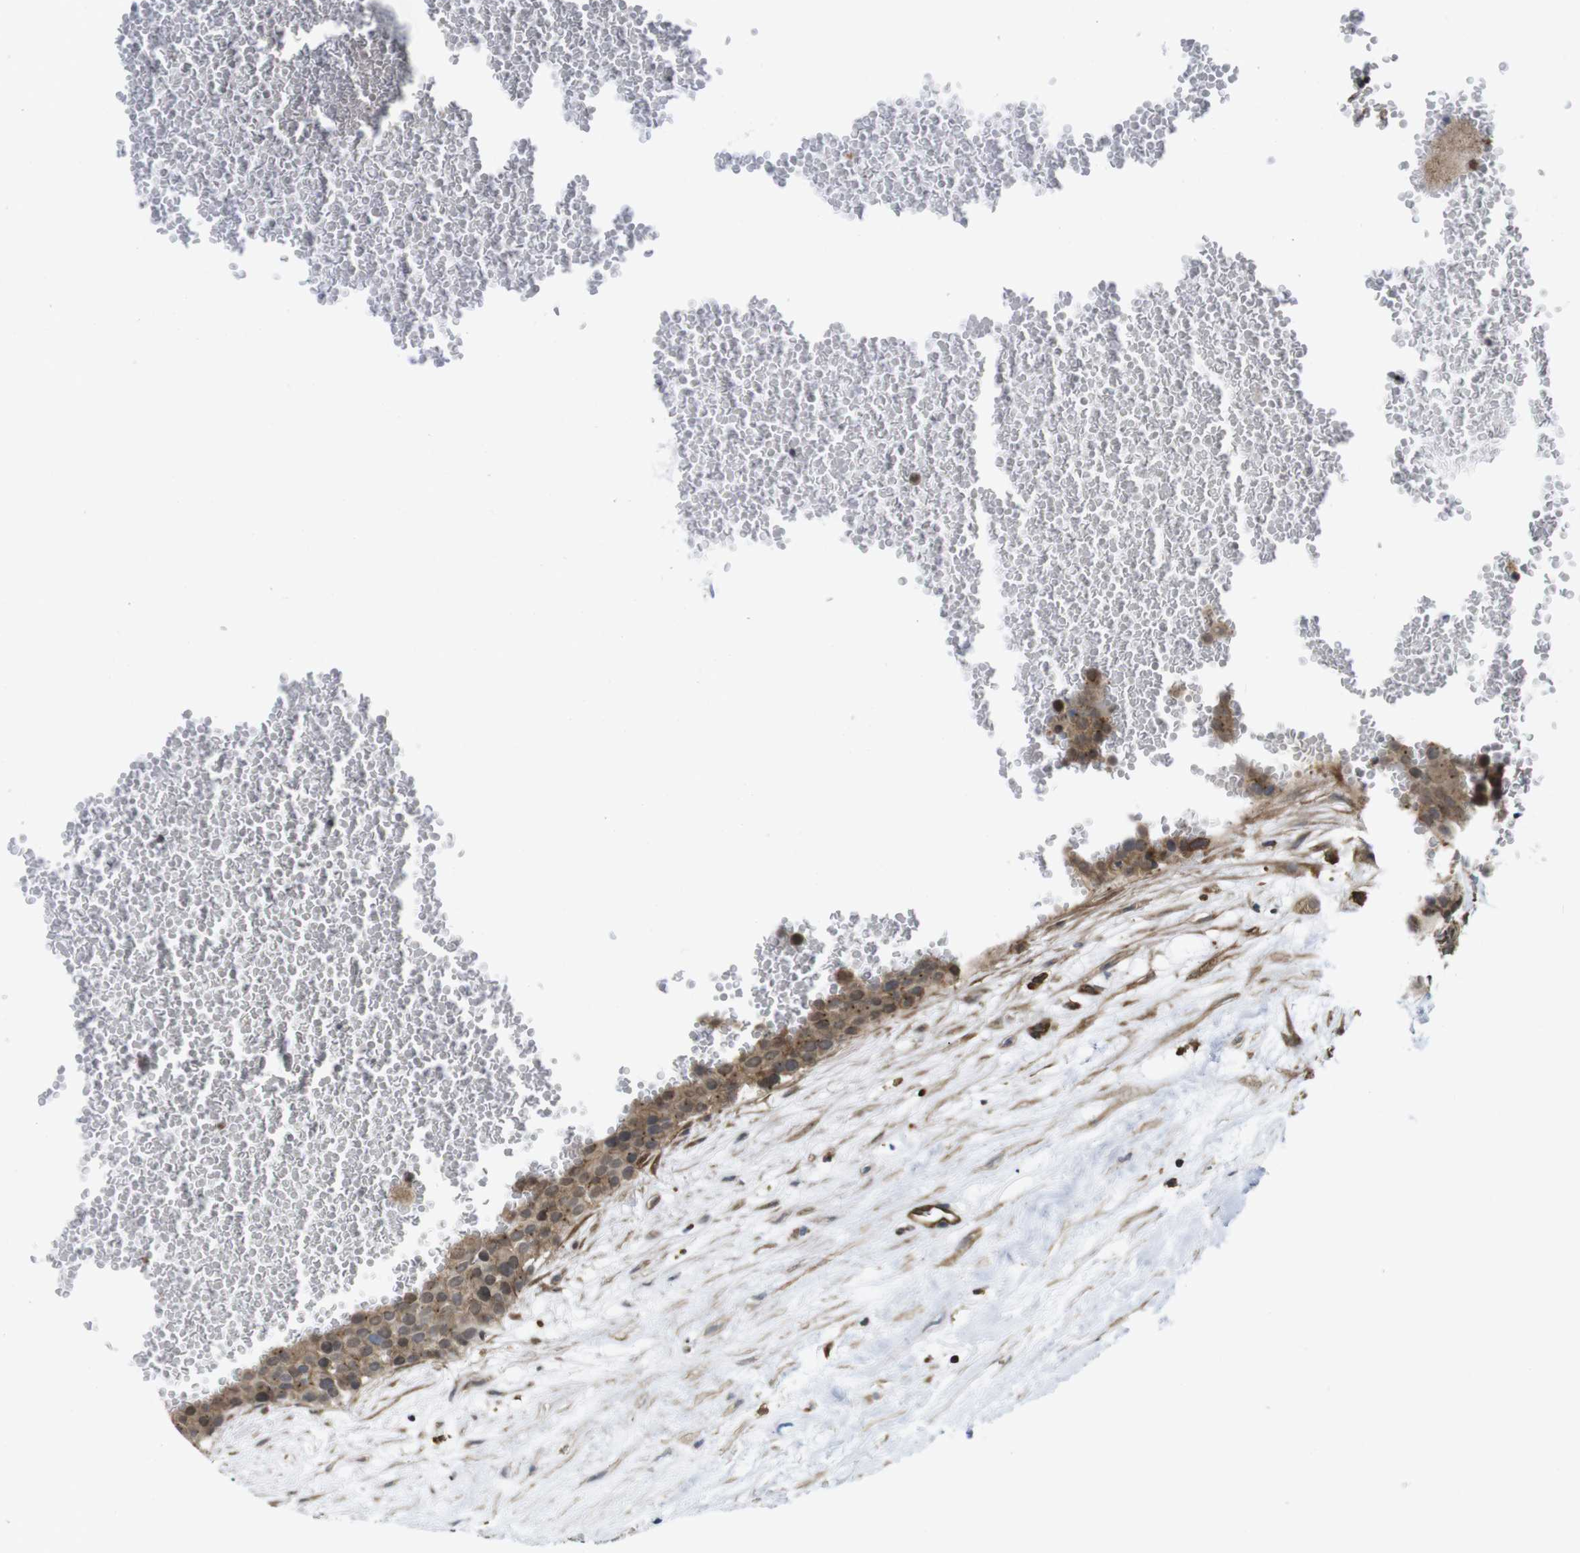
{"staining": {"intensity": "moderate", "quantity": ">75%", "location": "cytoplasmic/membranous"}, "tissue": "testis cancer", "cell_type": "Tumor cells", "image_type": "cancer", "snomed": [{"axis": "morphology", "description": "Seminoma, NOS"}, {"axis": "topography", "description": "Testis"}], "caption": "Protein expression analysis of testis cancer (seminoma) reveals moderate cytoplasmic/membranous expression in approximately >75% of tumor cells.", "gene": "ZDHHC5", "patient": {"sex": "male", "age": 71}}